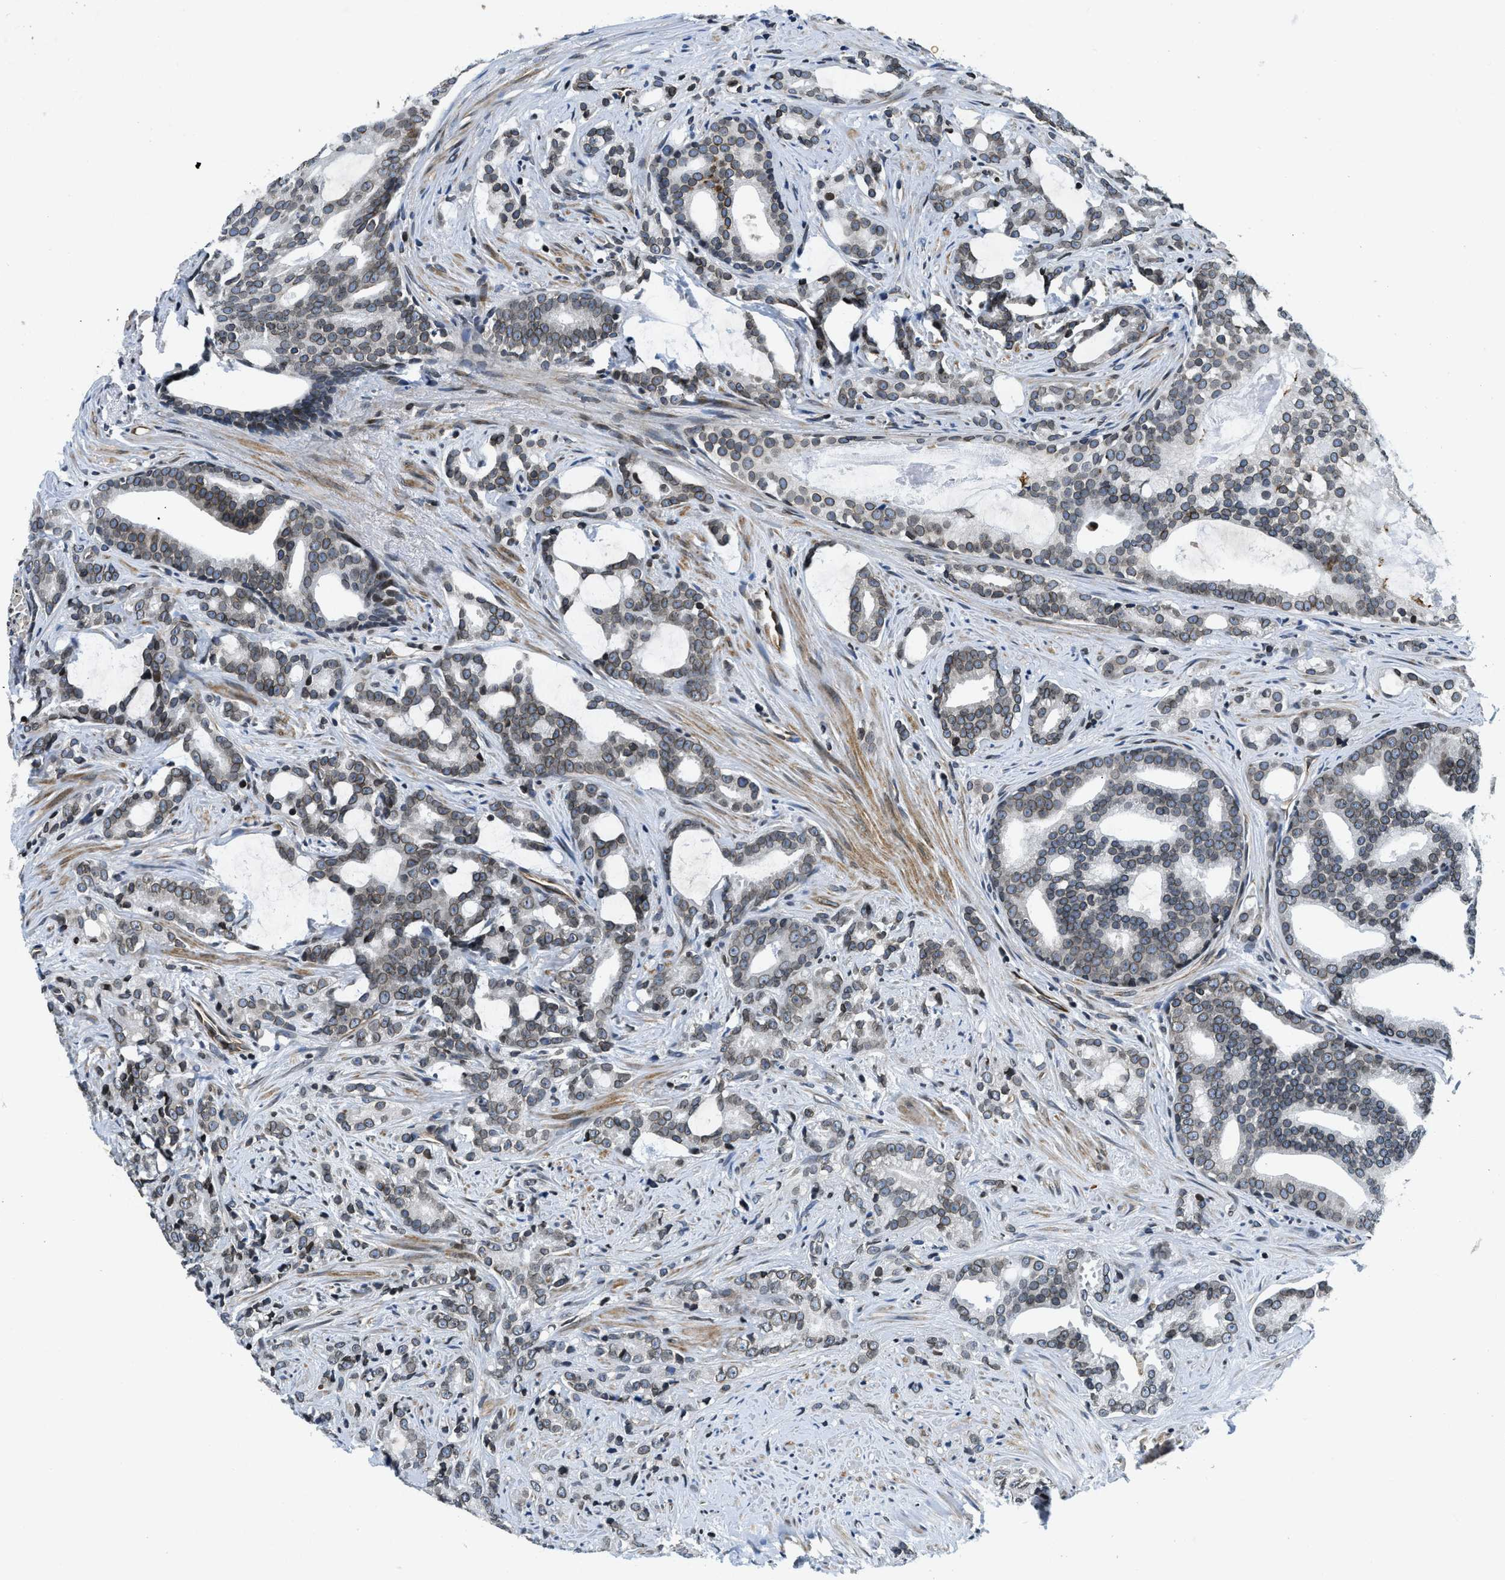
{"staining": {"intensity": "weak", "quantity": ">75%", "location": "cytoplasmic/membranous,nuclear"}, "tissue": "prostate cancer", "cell_type": "Tumor cells", "image_type": "cancer", "snomed": [{"axis": "morphology", "description": "Adenocarcinoma, Low grade"}, {"axis": "topography", "description": "Prostate"}], "caption": "Low-grade adenocarcinoma (prostate) stained for a protein (brown) exhibits weak cytoplasmic/membranous and nuclear positive positivity in about >75% of tumor cells.", "gene": "ZC3HC1", "patient": {"sex": "male", "age": 58}}